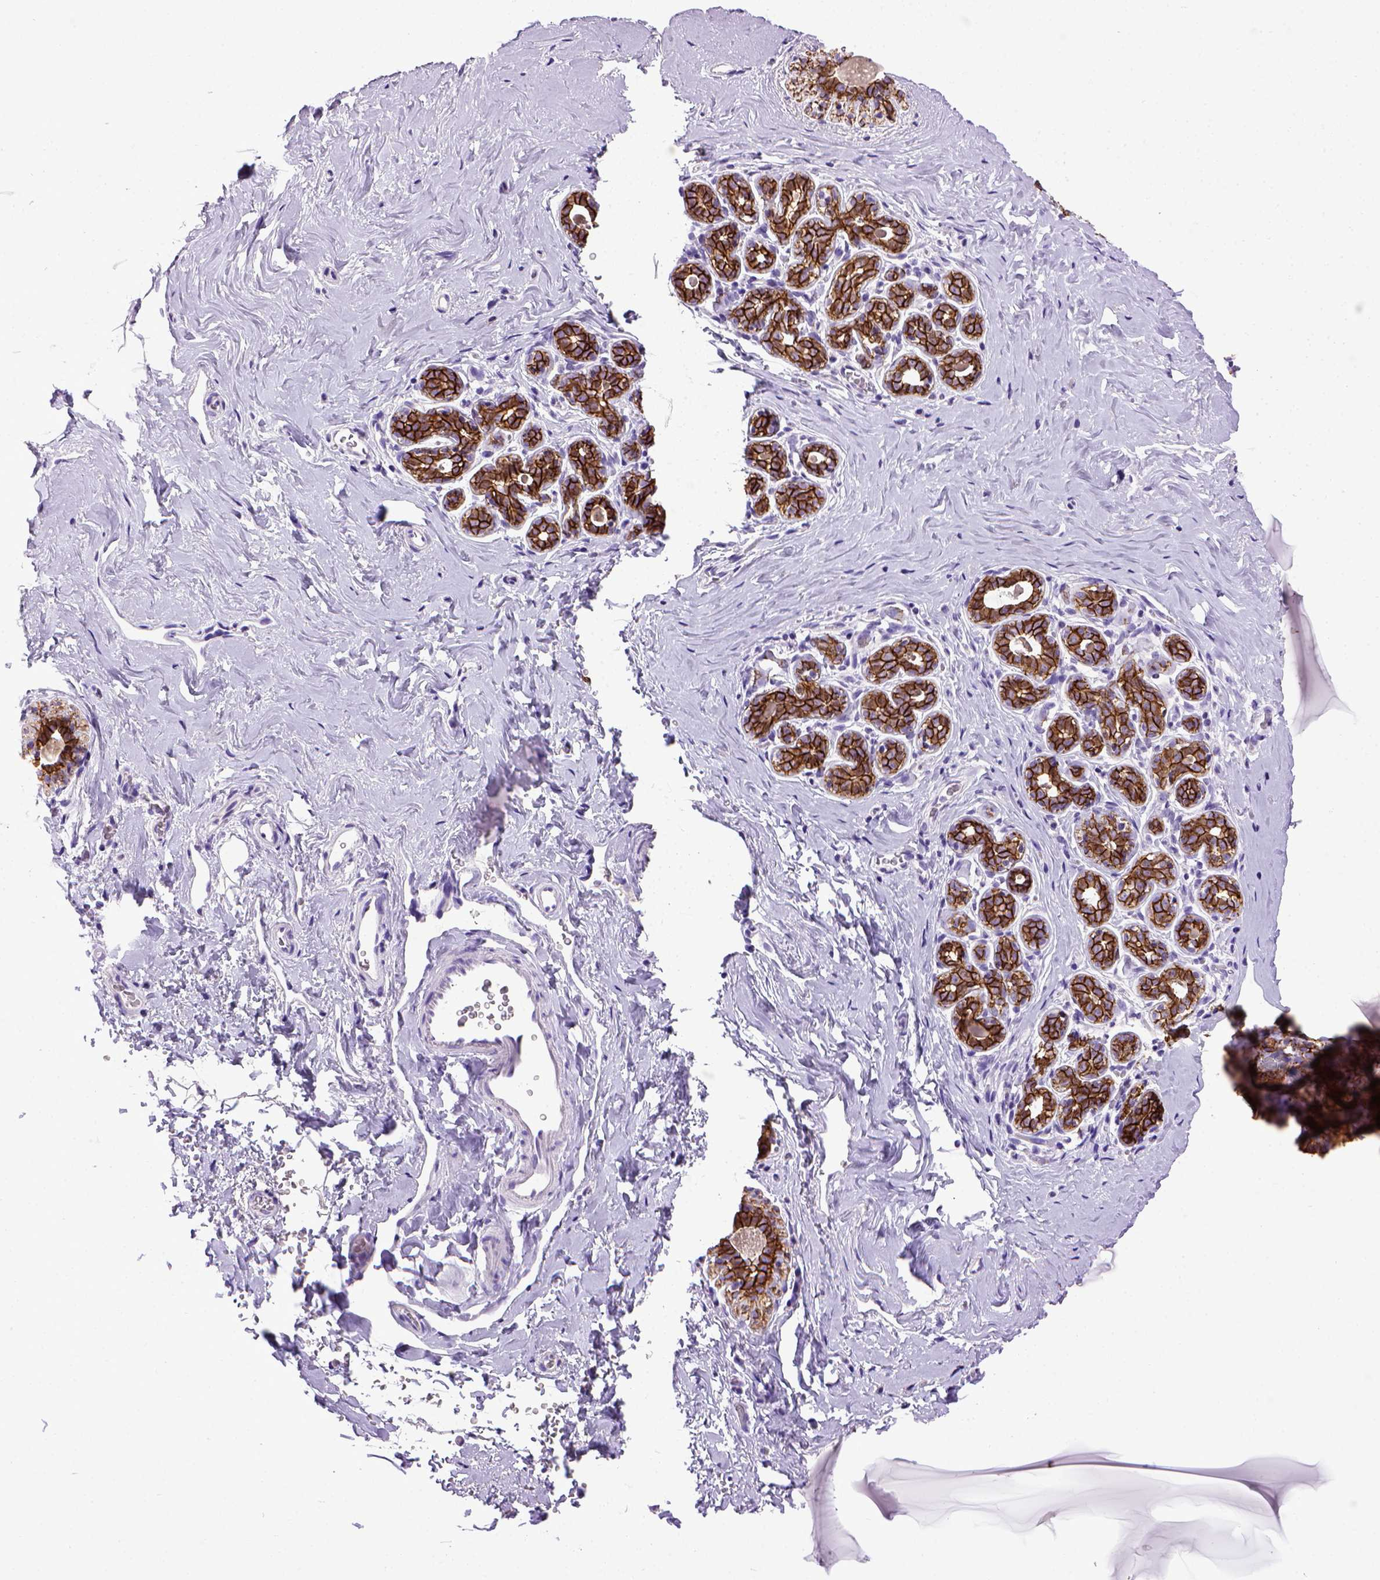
{"staining": {"intensity": "negative", "quantity": "none", "location": "none"}, "tissue": "breast", "cell_type": "Adipocytes", "image_type": "normal", "snomed": [{"axis": "morphology", "description": "Normal tissue, NOS"}, {"axis": "topography", "description": "Skin"}, {"axis": "topography", "description": "Breast"}], "caption": "An immunohistochemistry (IHC) photomicrograph of benign breast is shown. There is no staining in adipocytes of breast. The staining was performed using DAB (3,3'-diaminobenzidine) to visualize the protein expression in brown, while the nuclei were stained in blue with hematoxylin (Magnification: 20x).", "gene": "CDH1", "patient": {"sex": "female", "age": 43}}